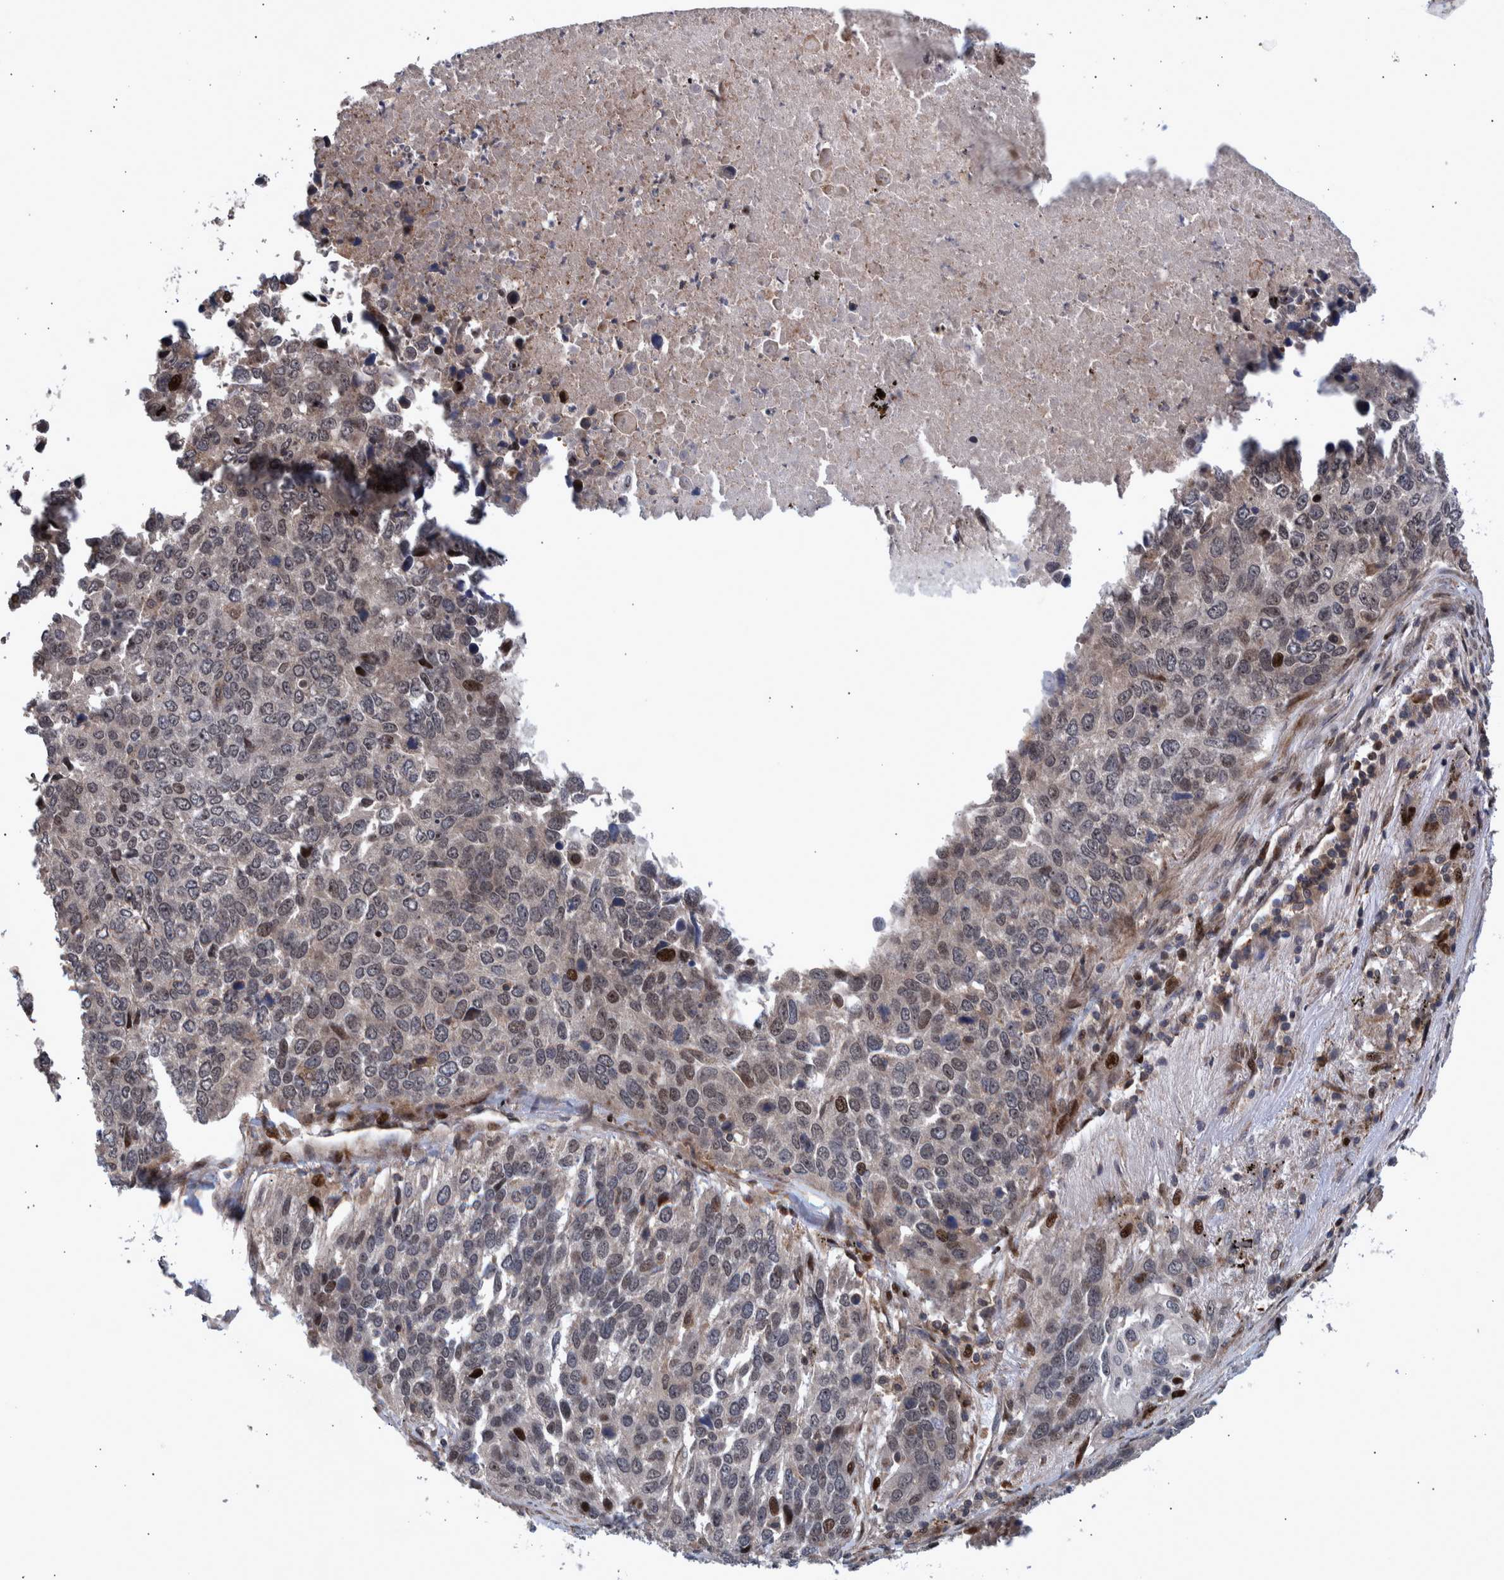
{"staining": {"intensity": "moderate", "quantity": "<25%", "location": "cytoplasmic/membranous,nuclear"}, "tissue": "lung cancer", "cell_type": "Tumor cells", "image_type": "cancer", "snomed": [{"axis": "morphology", "description": "Squamous cell carcinoma, NOS"}, {"axis": "topography", "description": "Lung"}], "caption": "Protein staining of squamous cell carcinoma (lung) tissue demonstrates moderate cytoplasmic/membranous and nuclear expression in approximately <25% of tumor cells.", "gene": "SHISA6", "patient": {"sex": "male", "age": 66}}